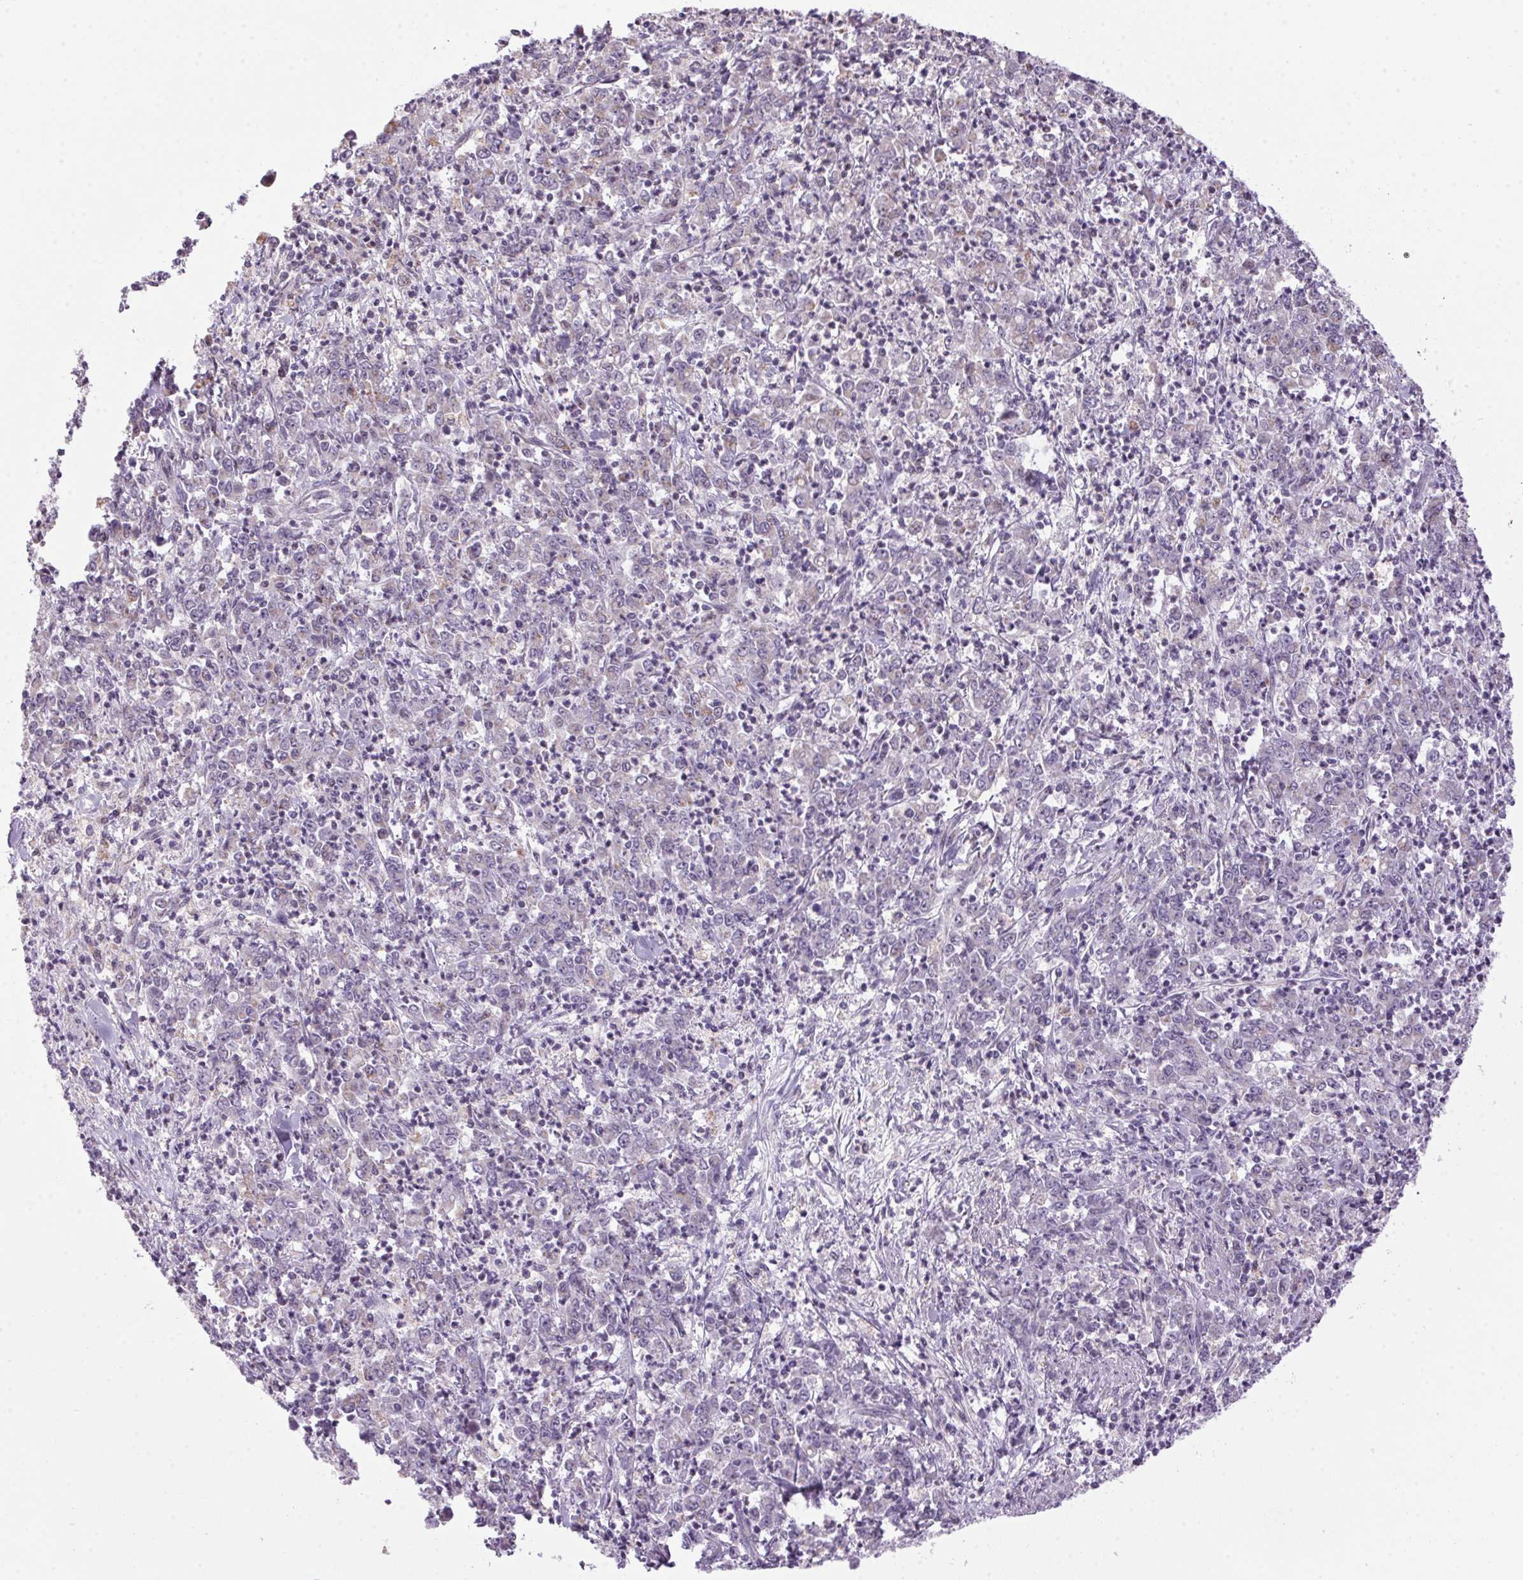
{"staining": {"intensity": "negative", "quantity": "none", "location": "none"}, "tissue": "stomach cancer", "cell_type": "Tumor cells", "image_type": "cancer", "snomed": [{"axis": "morphology", "description": "Adenocarcinoma, NOS"}, {"axis": "topography", "description": "Stomach, lower"}], "caption": "DAB (3,3'-diaminobenzidine) immunohistochemical staining of stomach cancer reveals no significant staining in tumor cells.", "gene": "AKR1E2", "patient": {"sex": "female", "age": 71}}